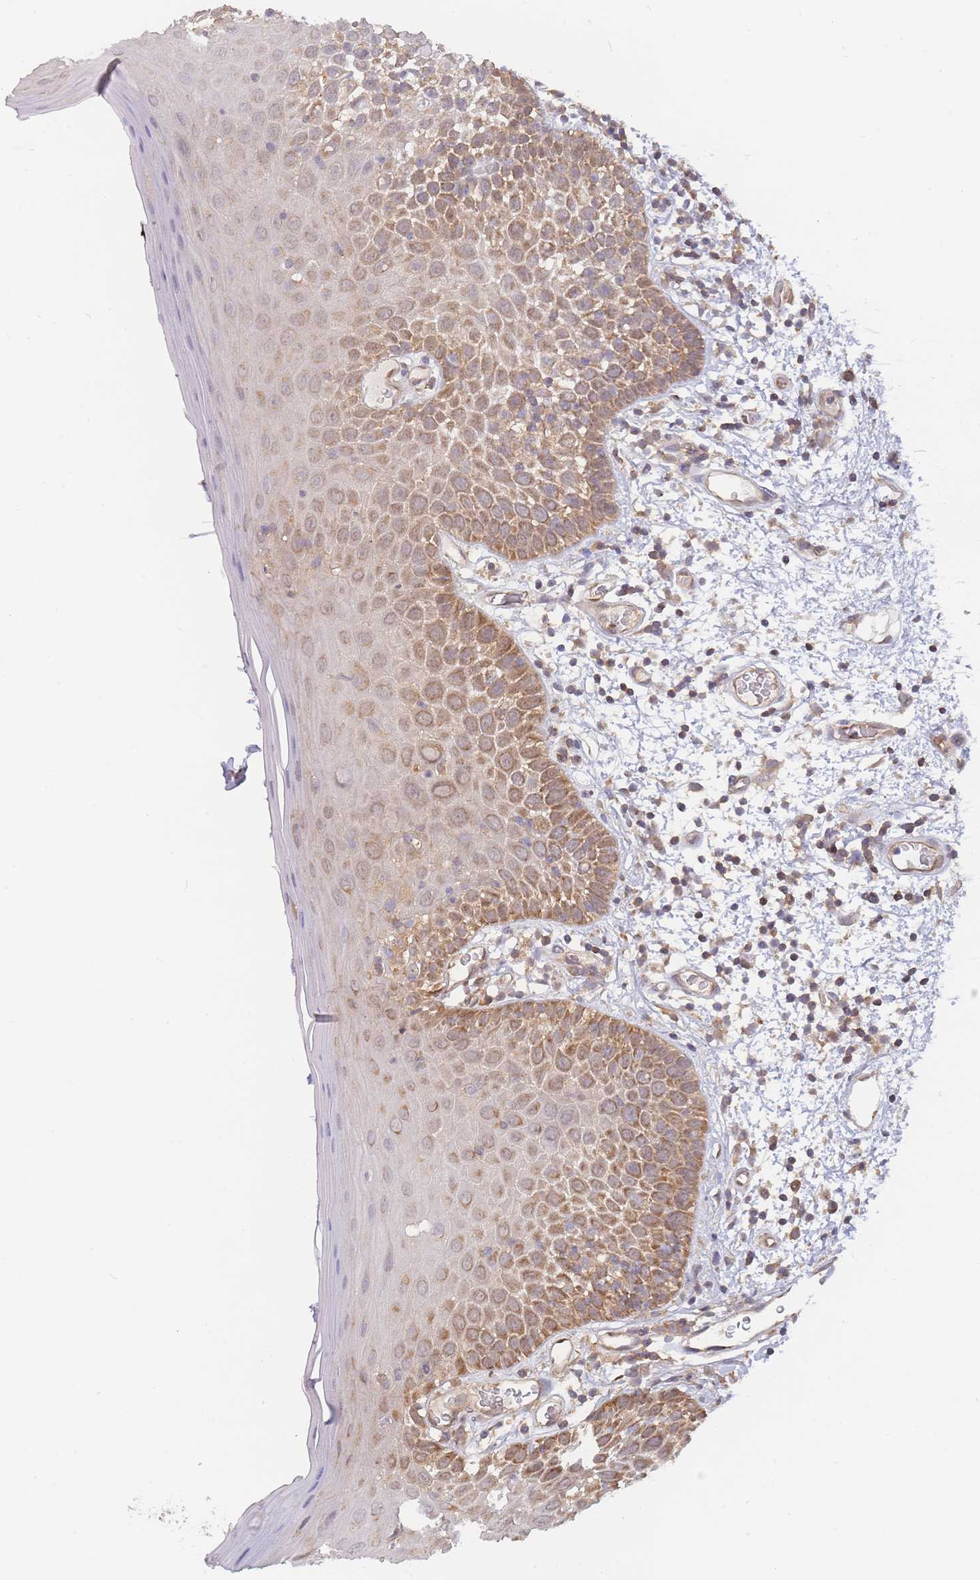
{"staining": {"intensity": "moderate", "quantity": ">75%", "location": "cytoplasmic/membranous"}, "tissue": "oral mucosa", "cell_type": "Squamous epithelial cells", "image_type": "normal", "snomed": [{"axis": "morphology", "description": "Normal tissue, NOS"}, {"axis": "morphology", "description": "Squamous cell carcinoma, NOS"}, {"axis": "topography", "description": "Oral tissue"}, {"axis": "topography", "description": "Tounge, NOS"}, {"axis": "topography", "description": "Head-Neck"}], "caption": "IHC (DAB (3,3'-diaminobenzidine)) staining of normal oral mucosa demonstrates moderate cytoplasmic/membranous protein staining in about >75% of squamous epithelial cells. (DAB (3,3'-diaminobenzidine) = brown stain, brightfield microscopy at high magnification).", "gene": "MRPS18B", "patient": {"sex": "male", "age": 76}}